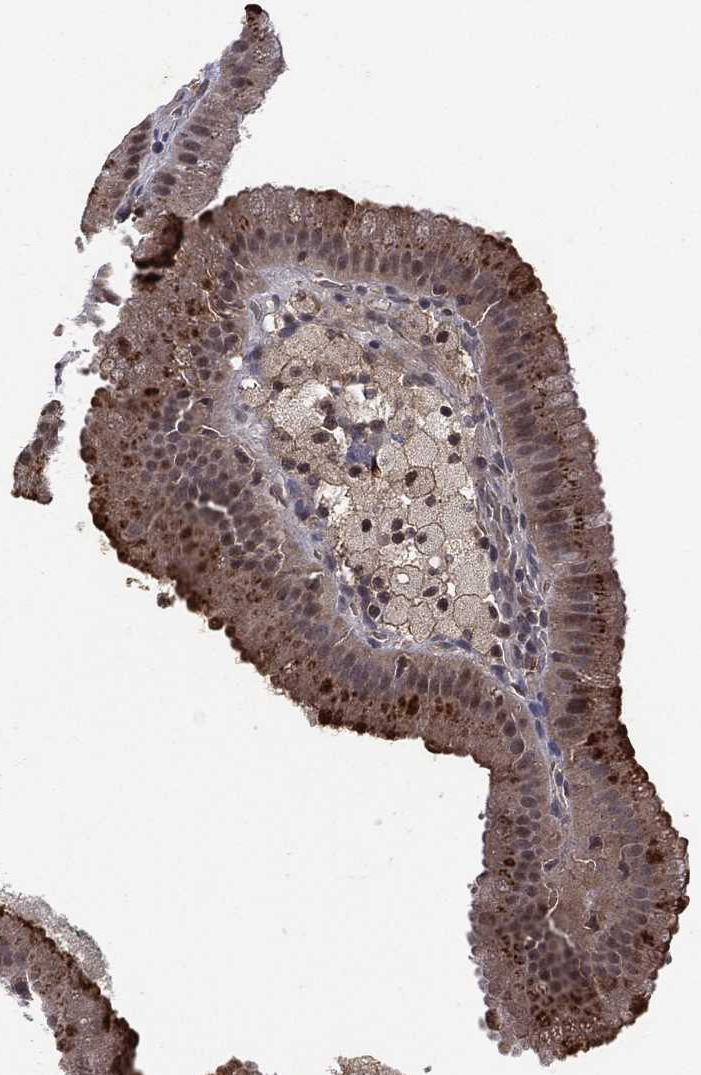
{"staining": {"intensity": "moderate", "quantity": "<25%", "location": "cytoplasmic/membranous"}, "tissue": "gallbladder", "cell_type": "Glandular cells", "image_type": "normal", "snomed": [{"axis": "morphology", "description": "Normal tissue, NOS"}, {"axis": "topography", "description": "Gallbladder"}], "caption": "Brown immunohistochemical staining in normal gallbladder demonstrates moderate cytoplasmic/membranous expression in about <25% of glandular cells.", "gene": "ATG4B", "patient": {"sex": "male", "age": 67}}